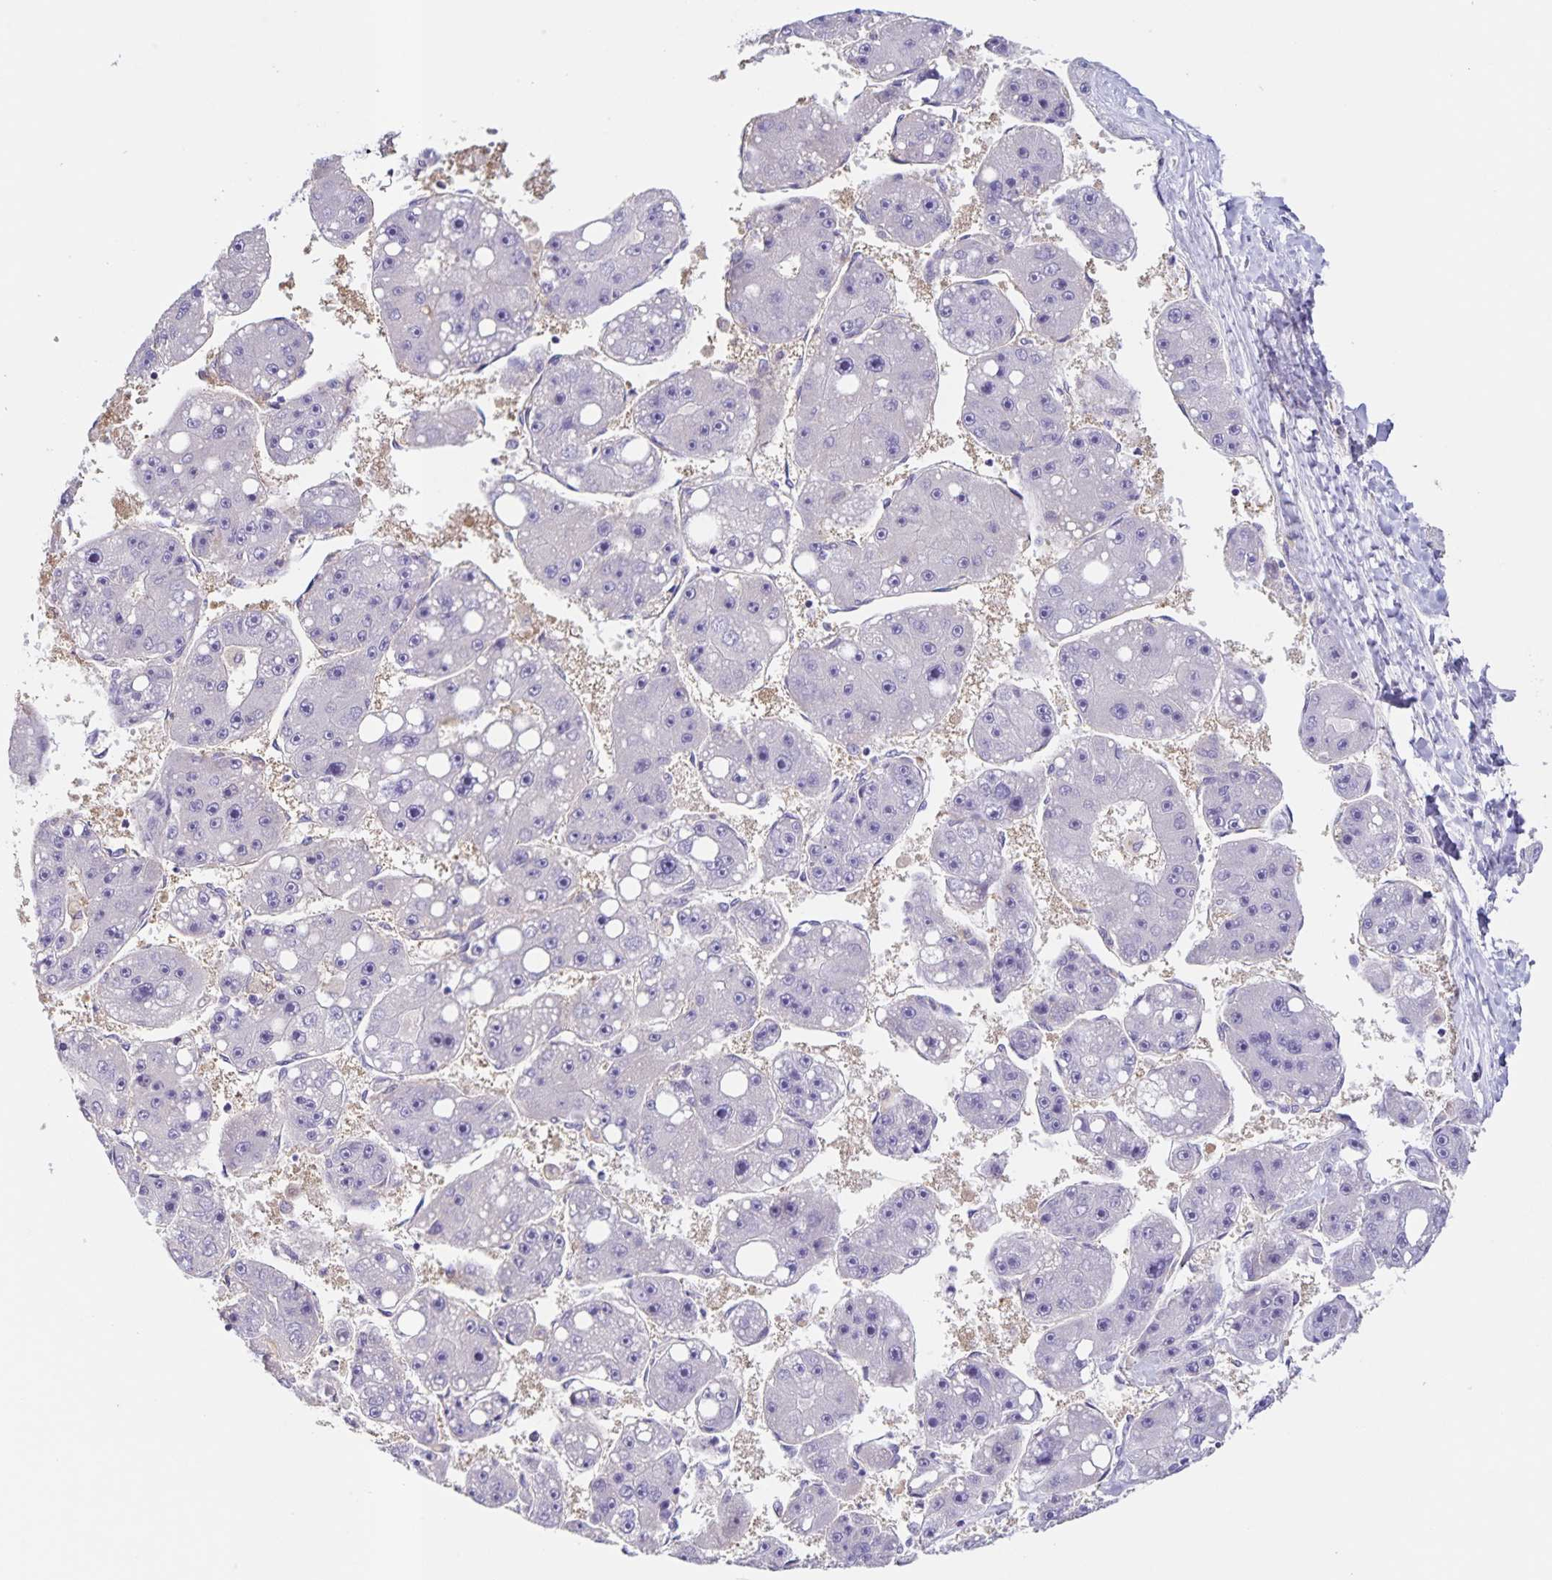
{"staining": {"intensity": "negative", "quantity": "none", "location": "none"}, "tissue": "liver cancer", "cell_type": "Tumor cells", "image_type": "cancer", "snomed": [{"axis": "morphology", "description": "Carcinoma, Hepatocellular, NOS"}, {"axis": "topography", "description": "Liver"}], "caption": "Tumor cells show no significant positivity in liver hepatocellular carcinoma.", "gene": "BOLL", "patient": {"sex": "female", "age": 61}}